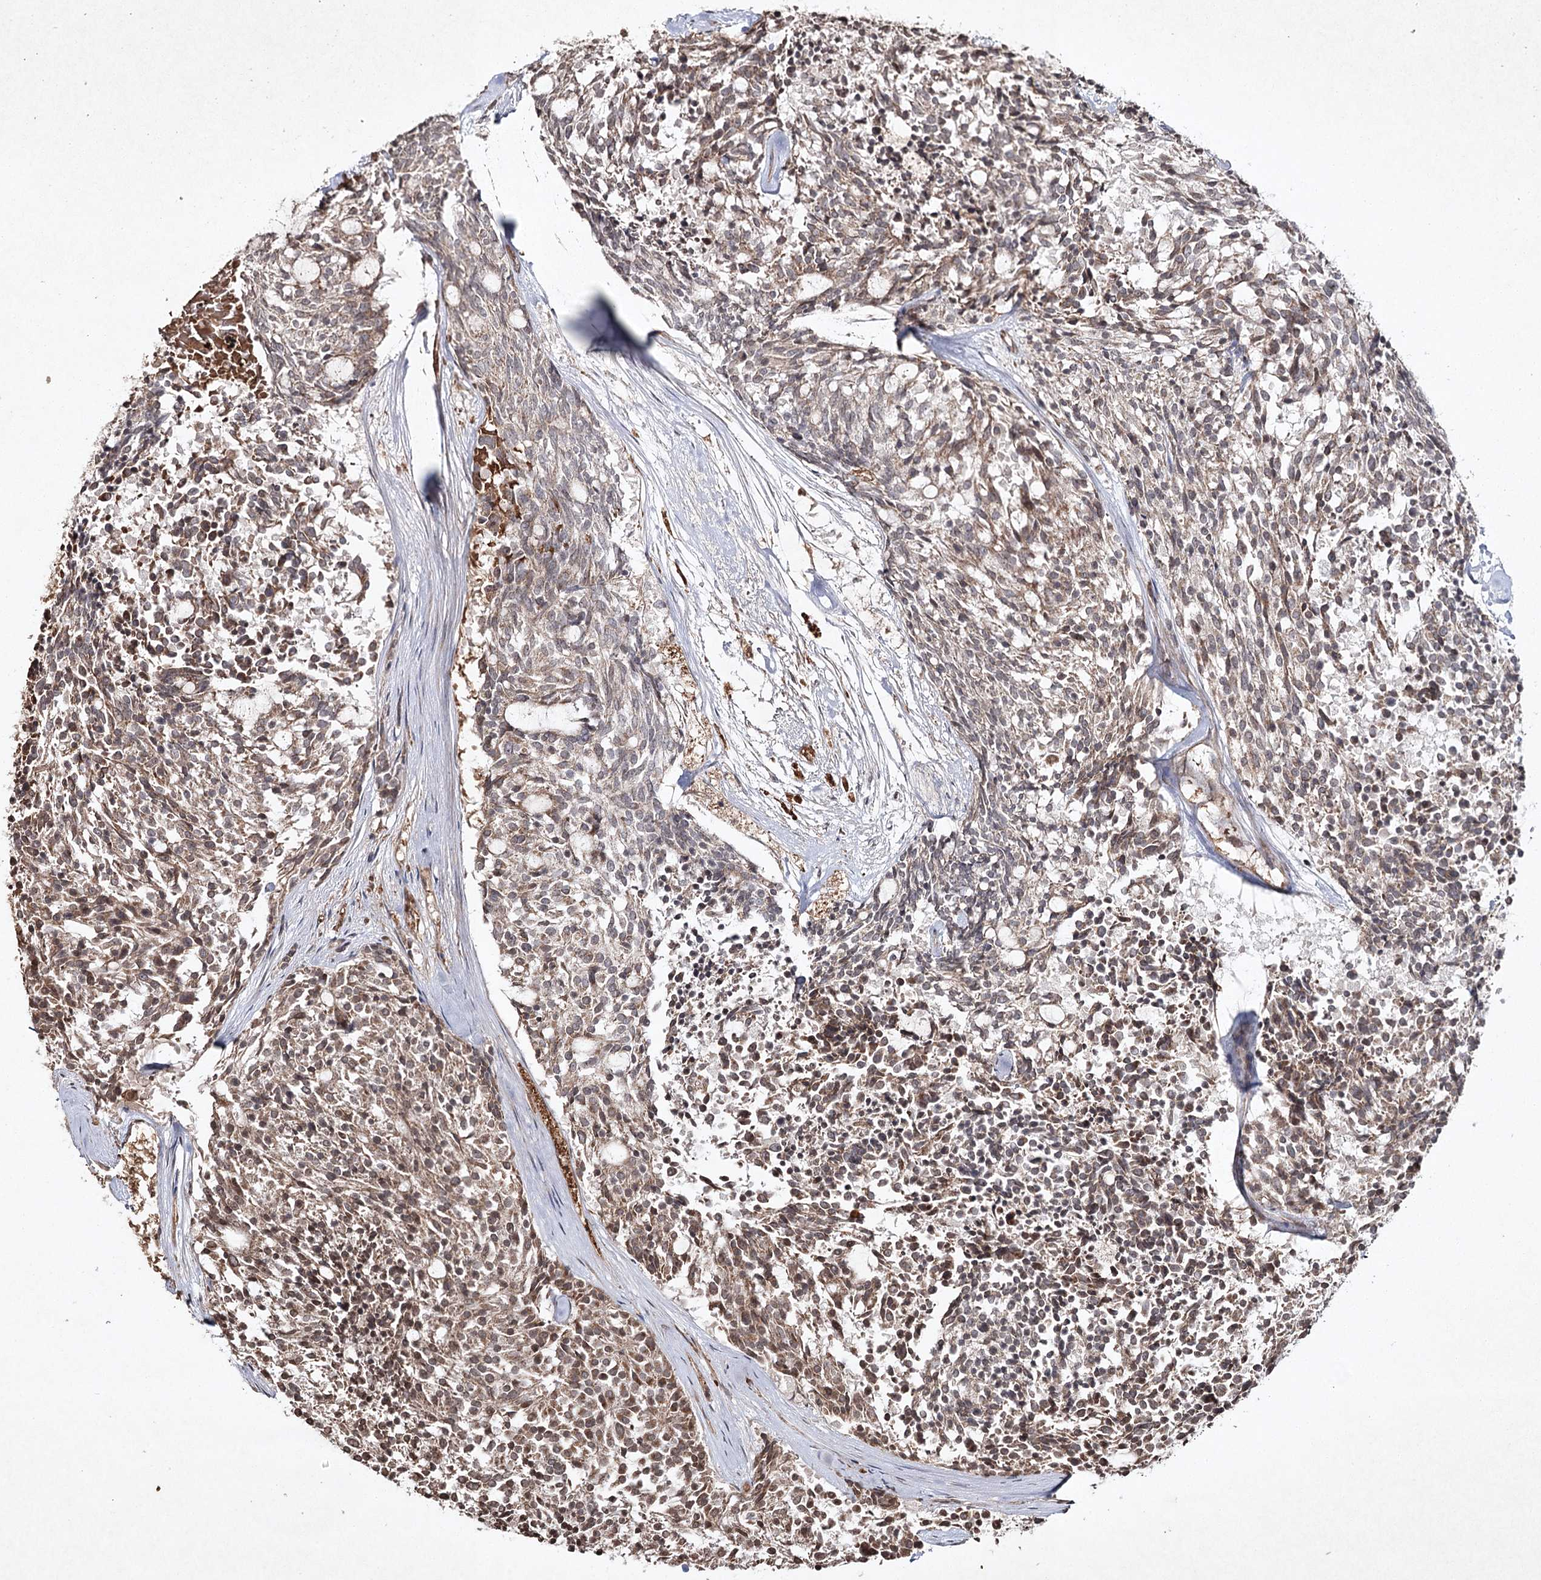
{"staining": {"intensity": "weak", "quantity": "25%-75%", "location": "cytoplasmic/membranous"}, "tissue": "carcinoid", "cell_type": "Tumor cells", "image_type": "cancer", "snomed": [{"axis": "morphology", "description": "Carcinoid, malignant, NOS"}, {"axis": "topography", "description": "Pancreas"}], "caption": "This is a micrograph of immunohistochemistry (IHC) staining of carcinoid (malignant), which shows weak expression in the cytoplasmic/membranous of tumor cells.", "gene": "CYP2B6", "patient": {"sex": "female", "age": 54}}